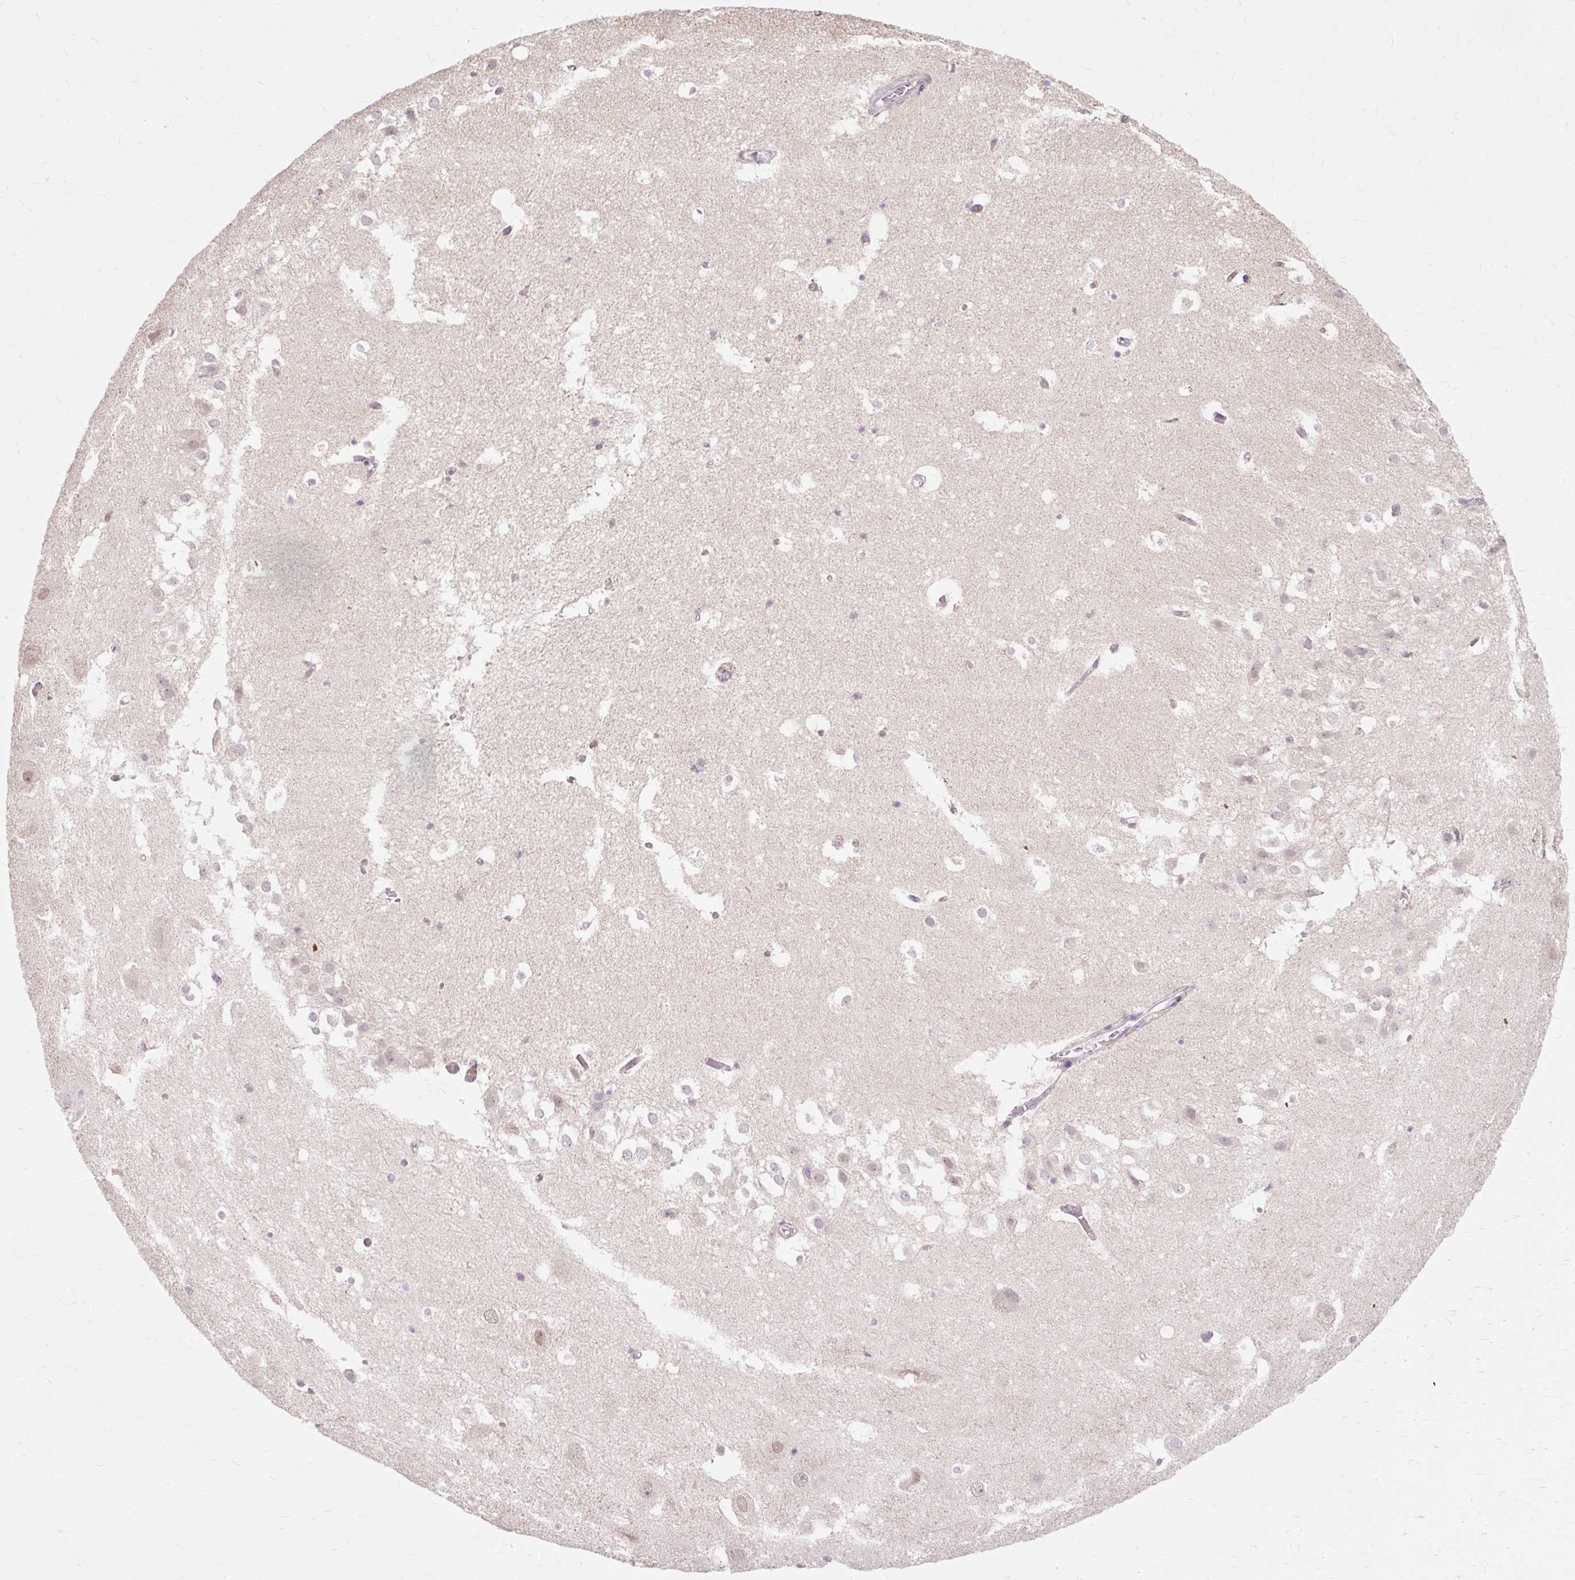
{"staining": {"intensity": "negative", "quantity": "none", "location": "none"}, "tissue": "hippocampus", "cell_type": "Glial cells", "image_type": "normal", "snomed": [{"axis": "morphology", "description": "Normal tissue, NOS"}, {"axis": "topography", "description": "Hippocampus"}], "caption": "IHC of benign human hippocampus displays no expression in glial cells.", "gene": "GEMIN2", "patient": {"sex": "female", "age": 52}}